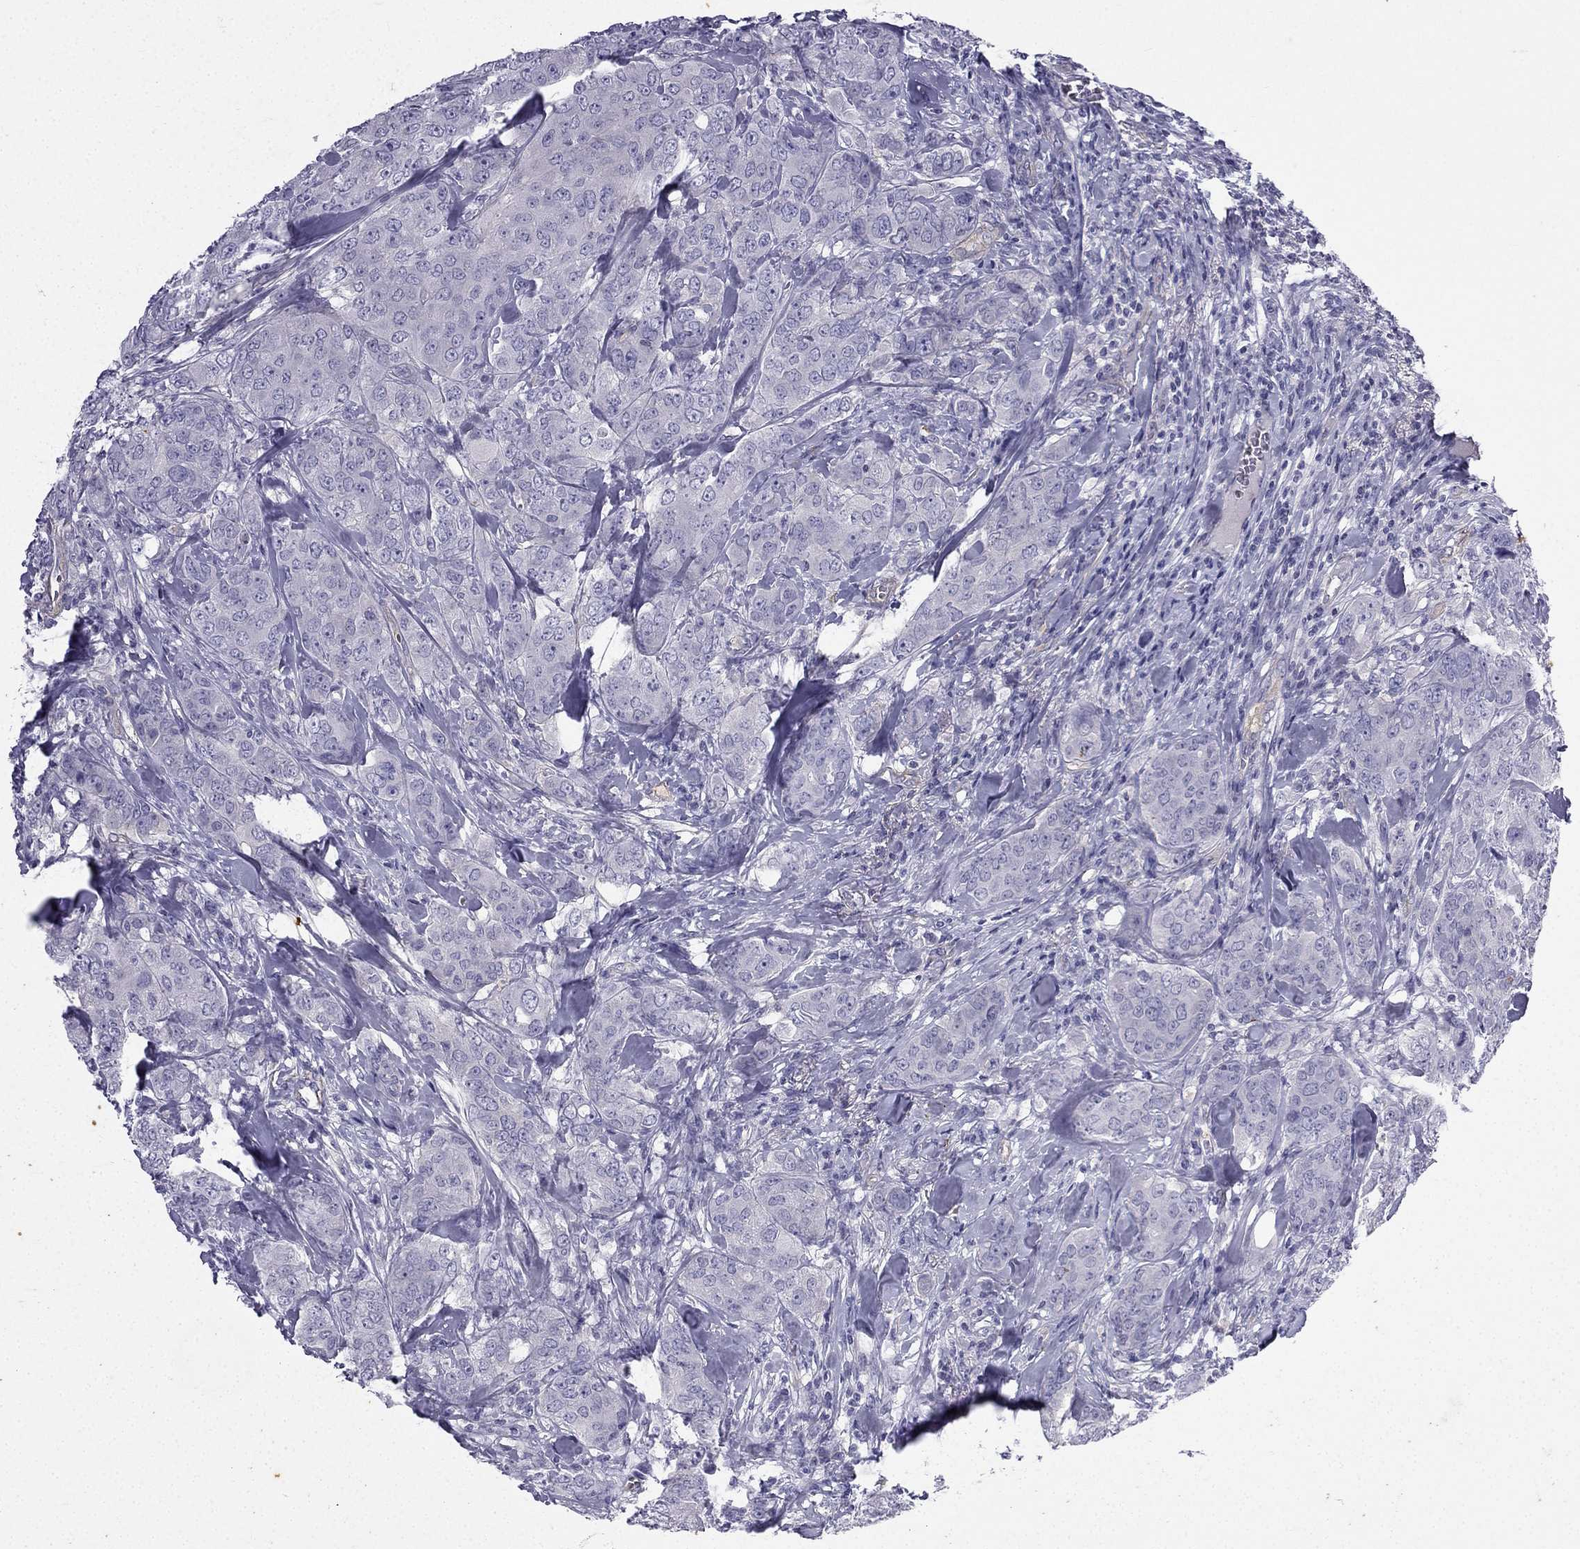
{"staining": {"intensity": "negative", "quantity": "none", "location": "none"}, "tissue": "breast cancer", "cell_type": "Tumor cells", "image_type": "cancer", "snomed": [{"axis": "morphology", "description": "Duct carcinoma"}, {"axis": "topography", "description": "Breast"}], "caption": "Tumor cells are negative for protein expression in human breast cancer.", "gene": "GJA8", "patient": {"sex": "female", "age": 43}}